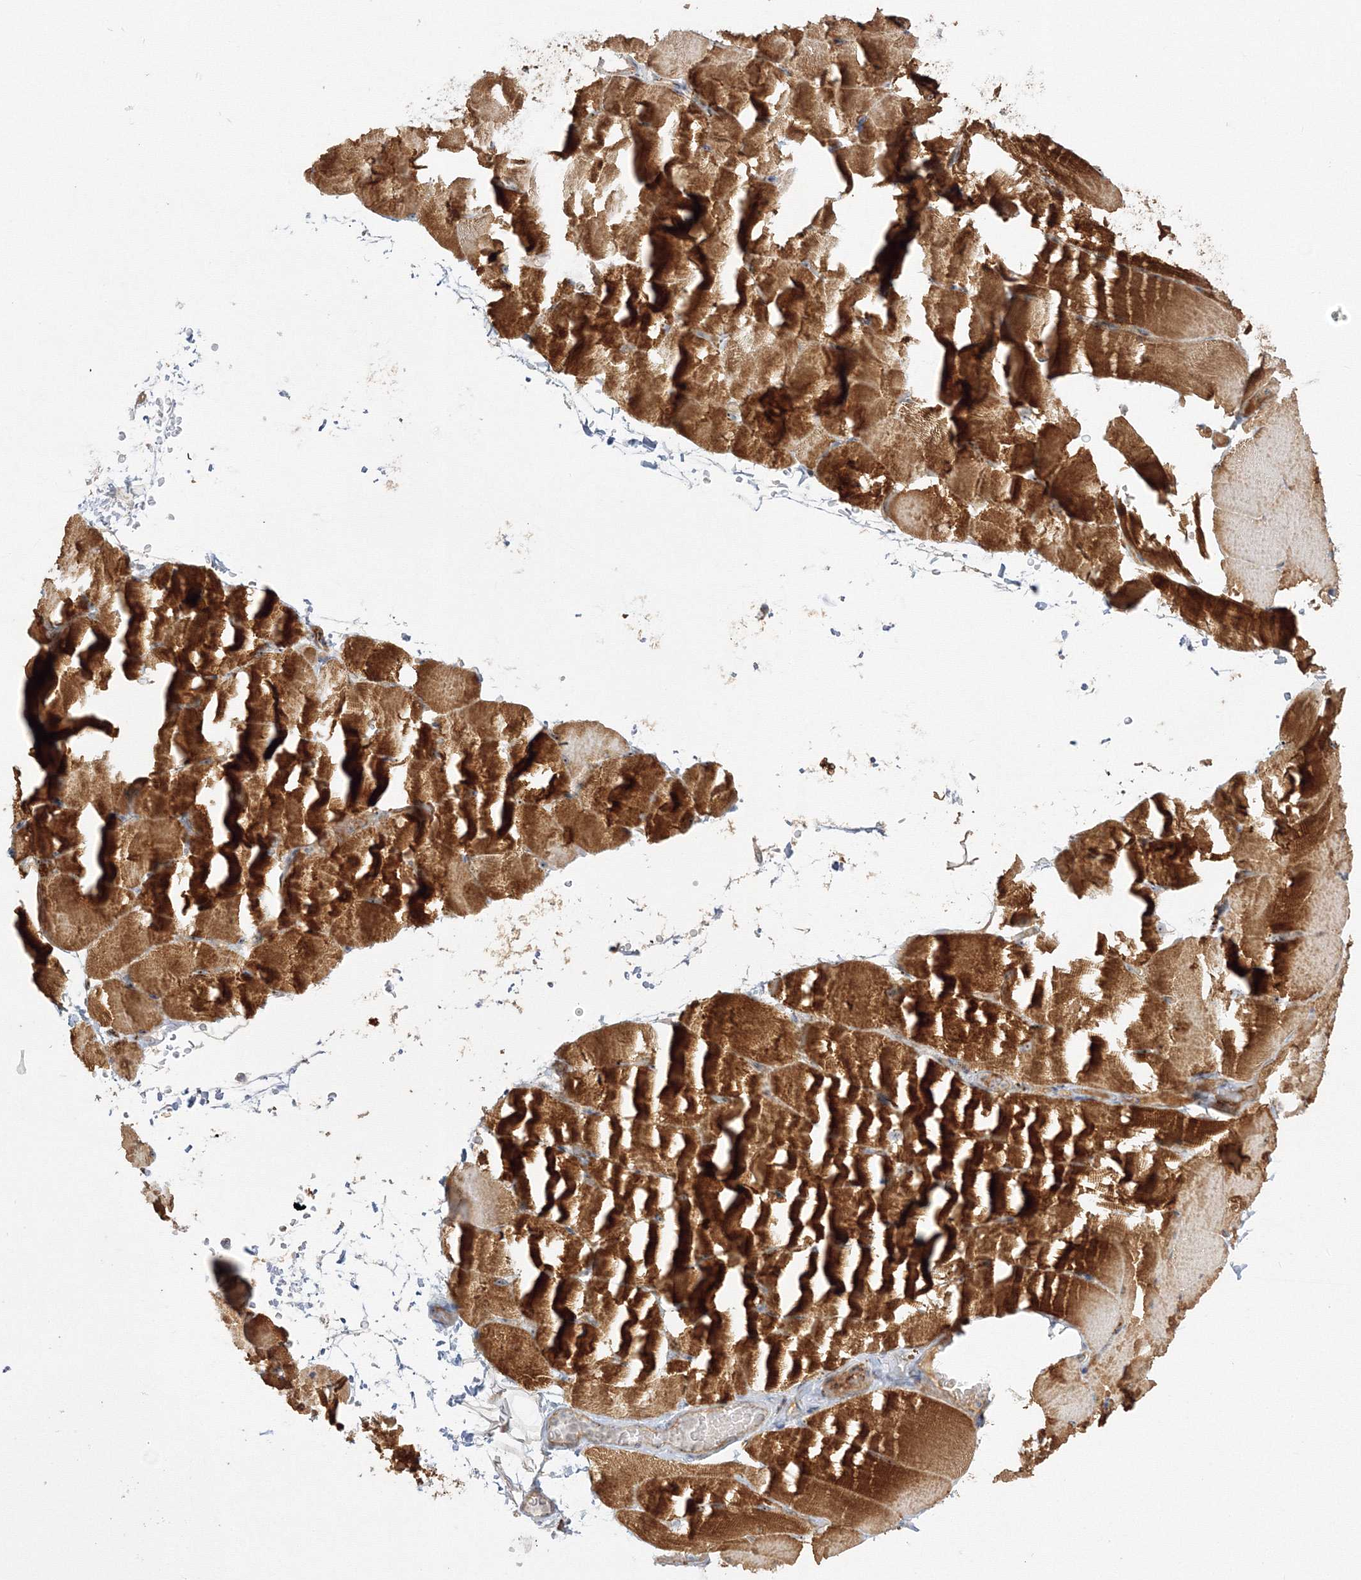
{"staining": {"intensity": "moderate", "quantity": ">75%", "location": "cytoplasmic/membranous,nuclear"}, "tissue": "skeletal muscle", "cell_type": "Myocytes", "image_type": "normal", "snomed": [{"axis": "morphology", "description": "Normal tissue, NOS"}, {"axis": "topography", "description": "Skeletal muscle"}, {"axis": "topography", "description": "Parathyroid gland"}], "caption": "IHC histopathology image of normal skeletal muscle stained for a protein (brown), which reveals medium levels of moderate cytoplasmic/membranous,nuclear positivity in approximately >75% of myocytes.", "gene": "NPM3", "patient": {"sex": "female", "age": 37}}